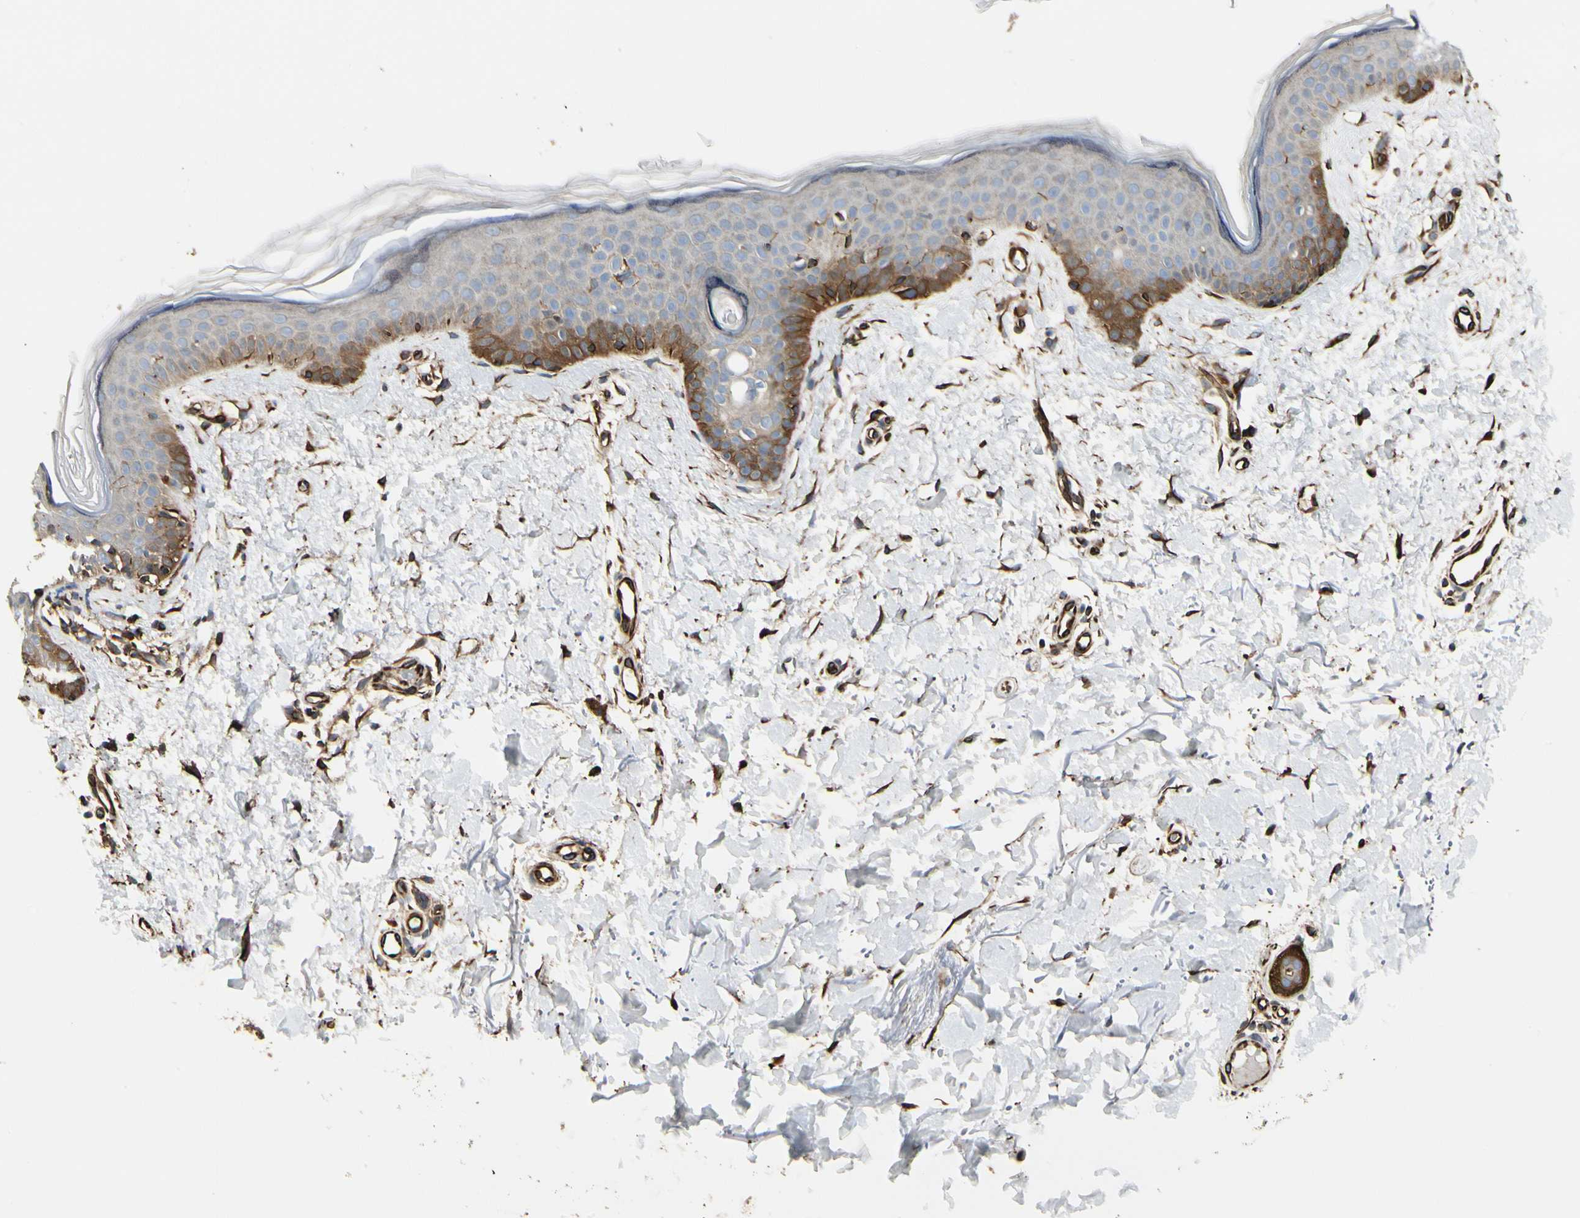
{"staining": {"intensity": "strong", "quantity": ">75%", "location": "cytoplasmic/membranous"}, "tissue": "skin", "cell_type": "Fibroblasts", "image_type": "normal", "snomed": [{"axis": "morphology", "description": "Normal tissue, NOS"}, {"axis": "topography", "description": "Skin"}], "caption": "Strong cytoplasmic/membranous protein positivity is appreciated in about >75% of fibroblasts in skin.", "gene": "FTH1", "patient": {"sex": "female", "age": 56}}